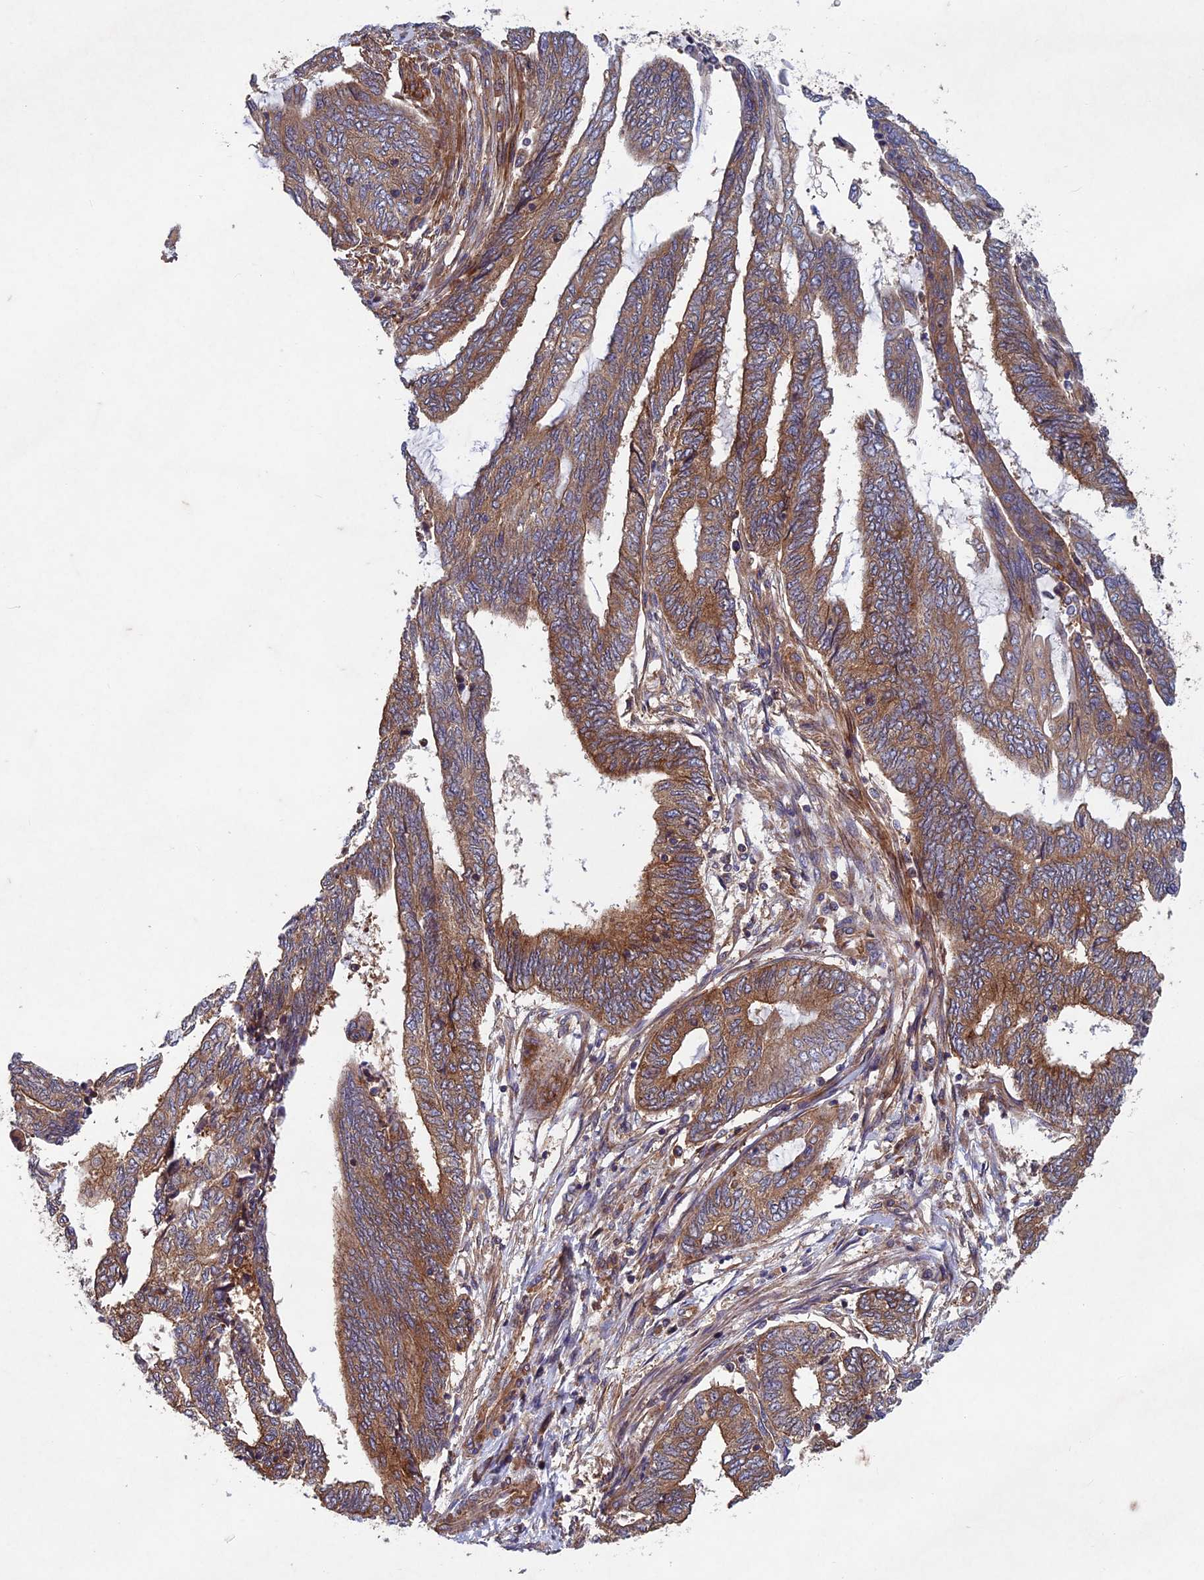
{"staining": {"intensity": "moderate", "quantity": ">75%", "location": "cytoplasmic/membranous"}, "tissue": "endometrial cancer", "cell_type": "Tumor cells", "image_type": "cancer", "snomed": [{"axis": "morphology", "description": "Adenocarcinoma, NOS"}, {"axis": "topography", "description": "Uterus"}, {"axis": "topography", "description": "Endometrium"}], "caption": "Immunohistochemistry (DAB) staining of human adenocarcinoma (endometrial) exhibits moderate cytoplasmic/membranous protein staining in about >75% of tumor cells.", "gene": "NCAPG", "patient": {"sex": "female", "age": 70}}